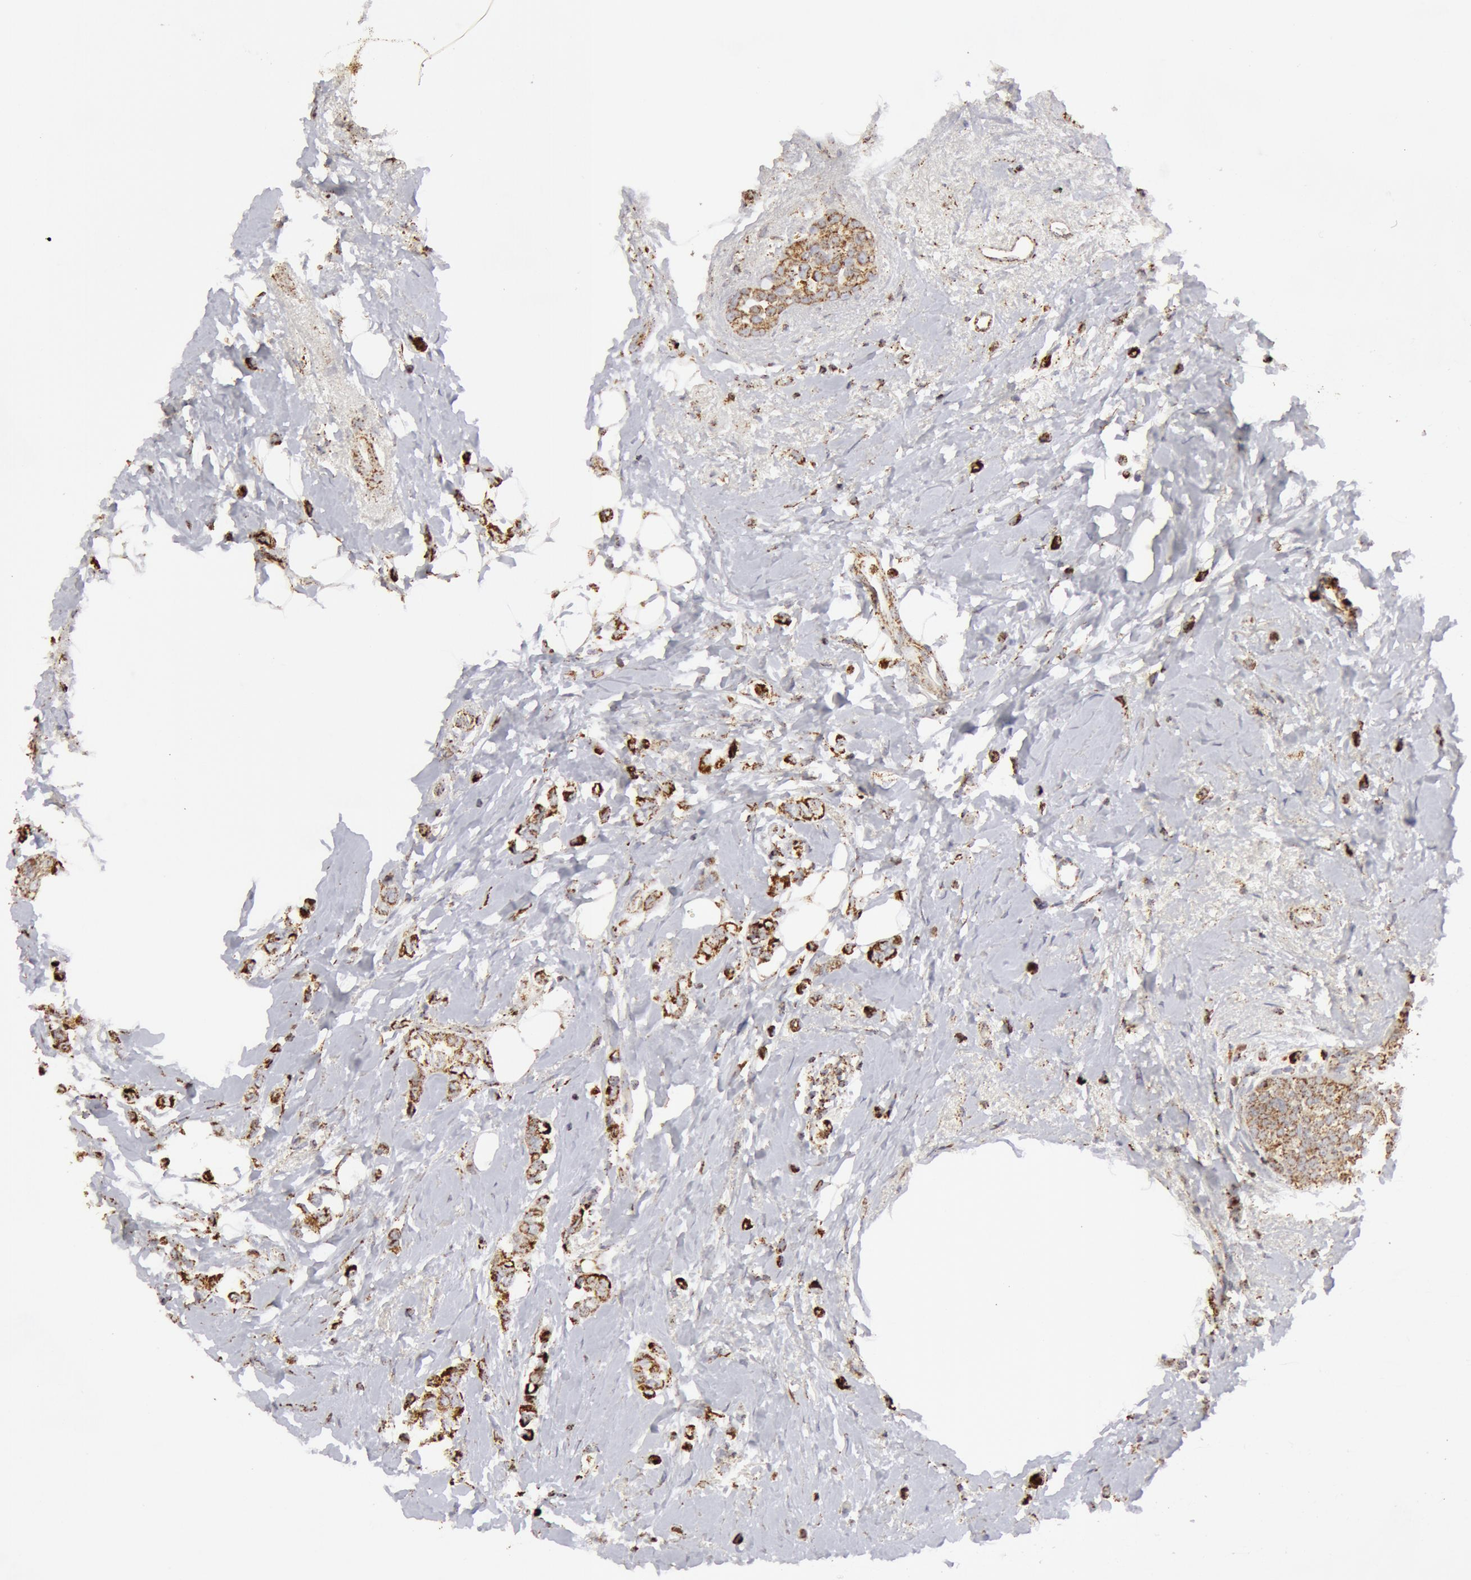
{"staining": {"intensity": "moderate", "quantity": ">75%", "location": "cytoplasmic/membranous"}, "tissue": "breast cancer", "cell_type": "Tumor cells", "image_type": "cancer", "snomed": [{"axis": "morphology", "description": "Duct carcinoma"}, {"axis": "topography", "description": "Breast"}], "caption": "Breast cancer (infiltrating ductal carcinoma) stained with a brown dye exhibits moderate cytoplasmic/membranous positive positivity in approximately >75% of tumor cells.", "gene": "ATP5F1B", "patient": {"sex": "female", "age": 72}}